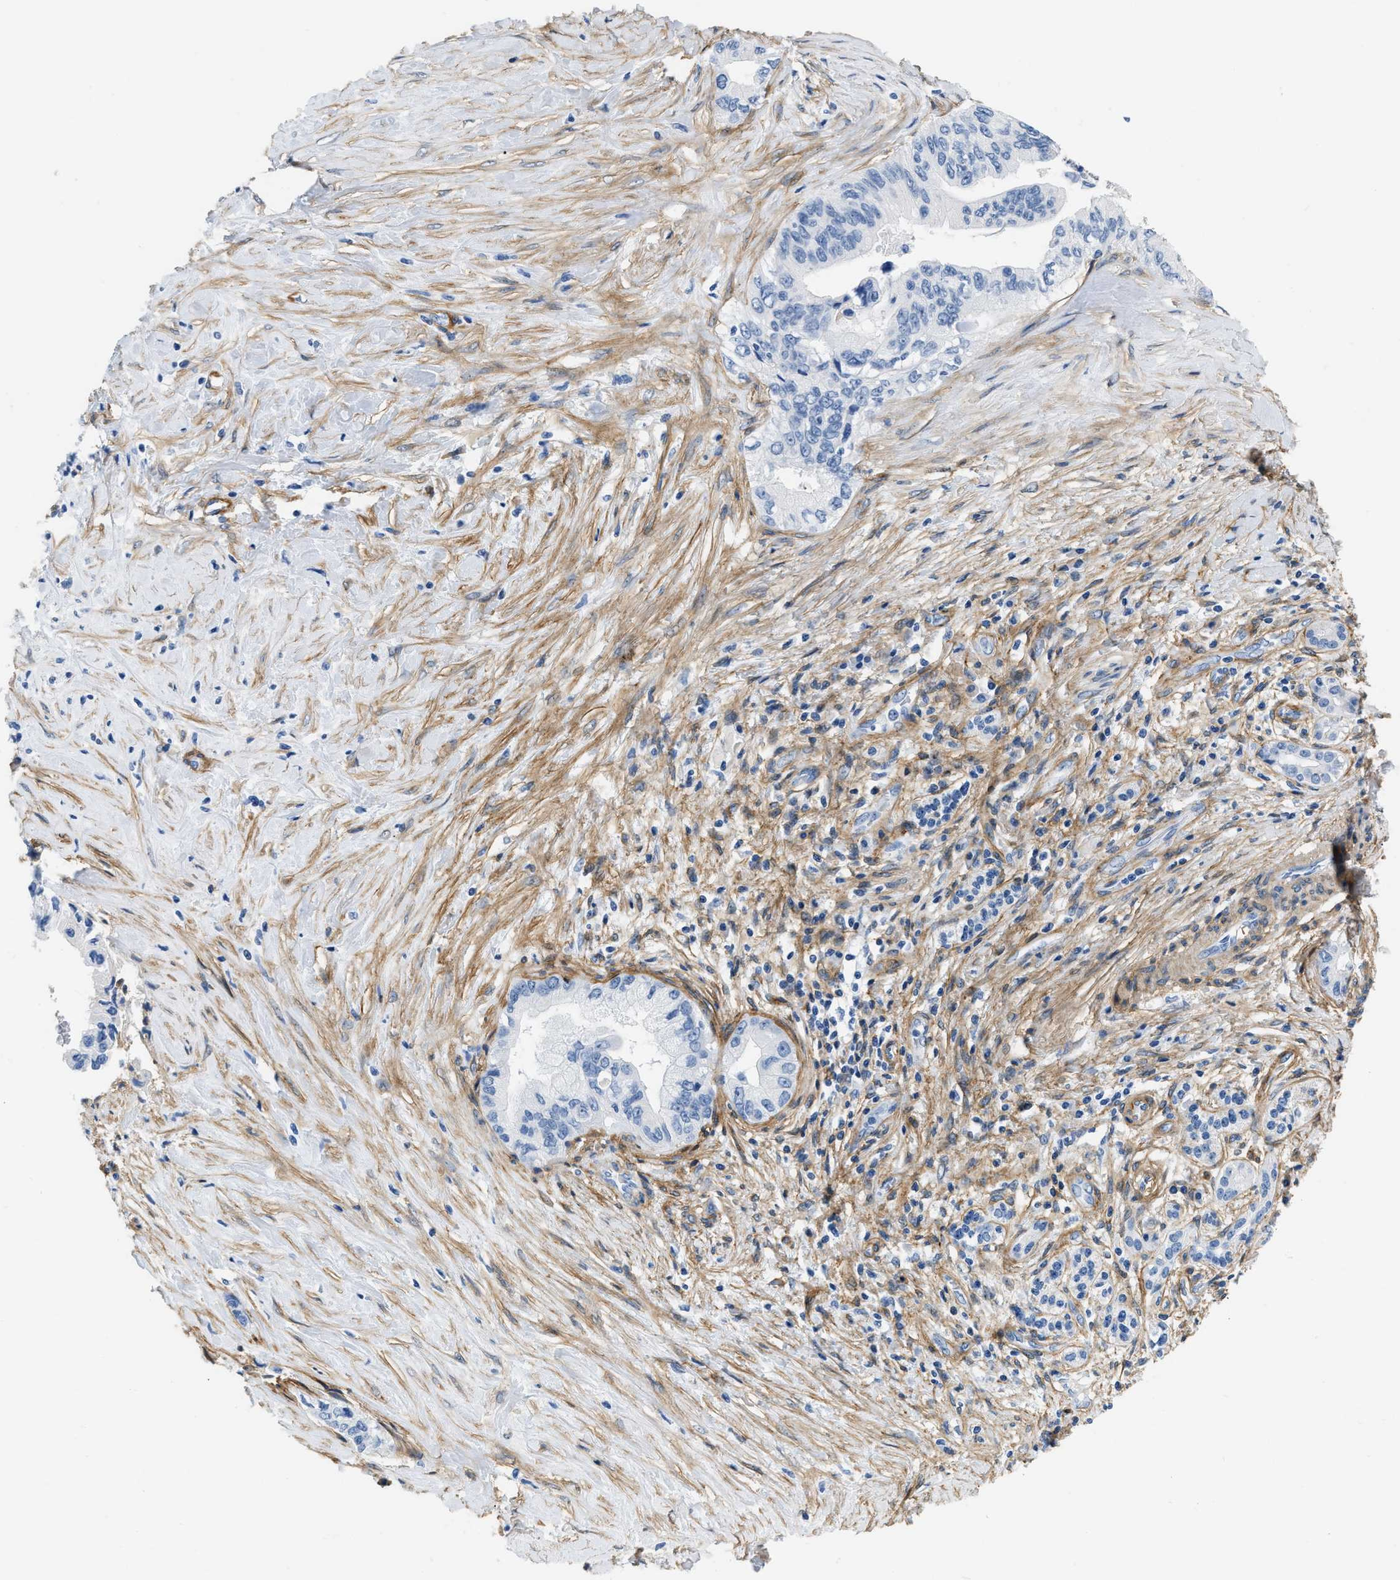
{"staining": {"intensity": "negative", "quantity": "none", "location": "none"}, "tissue": "pancreatic cancer", "cell_type": "Tumor cells", "image_type": "cancer", "snomed": [{"axis": "morphology", "description": "Adenocarcinoma, NOS"}, {"axis": "topography", "description": "Pancreas"}], "caption": "DAB immunohistochemical staining of pancreatic cancer (adenocarcinoma) displays no significant staining in tumor cells.", "gene": "PDGFRB", "patient": {"sex": "female", "age": 73}}